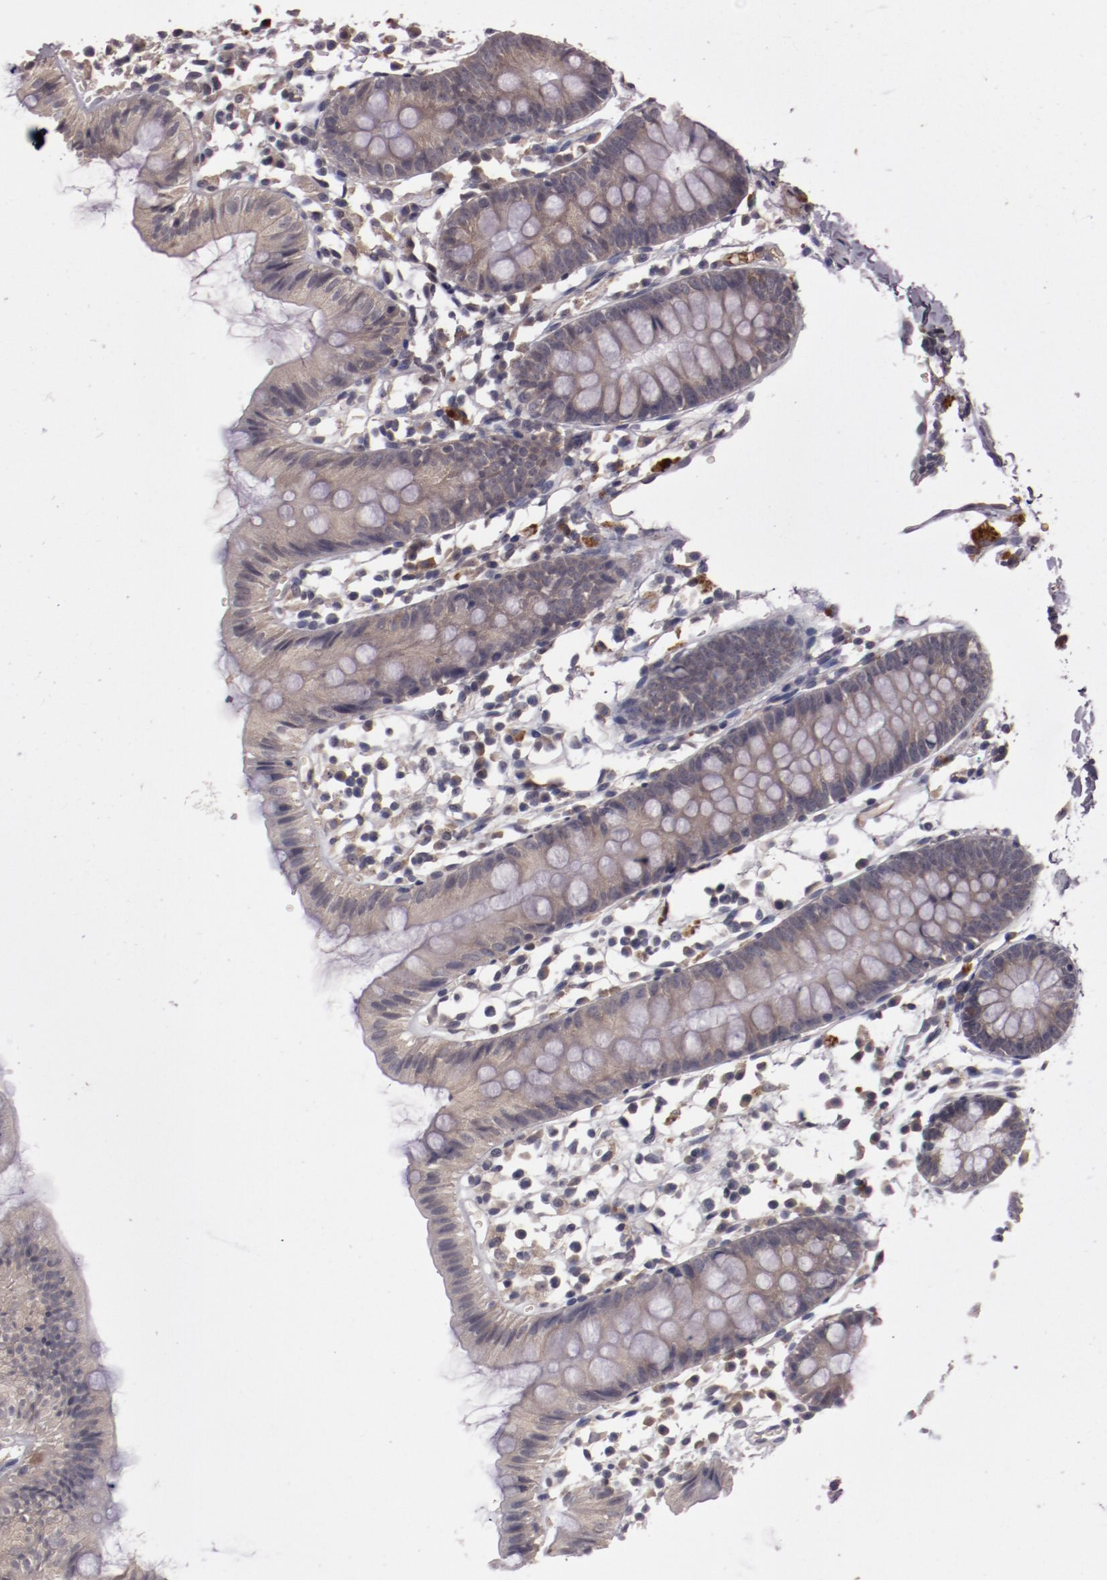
{"staining": {"intensity": "weak", "quantity": ">75%", "location": "cytoplasmic/membranous"}, "tissue": "colon", "cell_type": "Endothelial cells", "image_type": "normal", "snomed": [{"axis": "morphology", "description": "Normal tissue, NOS"}, {"axis": "topography", "description": "Colon"}], "caption": "This photomicrograph reveals immunohistochemistry staining of normal colon, with low weak cytoplasmic/membranous positivity in approximately >75% of endothelial cells.", "gene": "CP", "patient": {"sex": "male", "age": 14}}